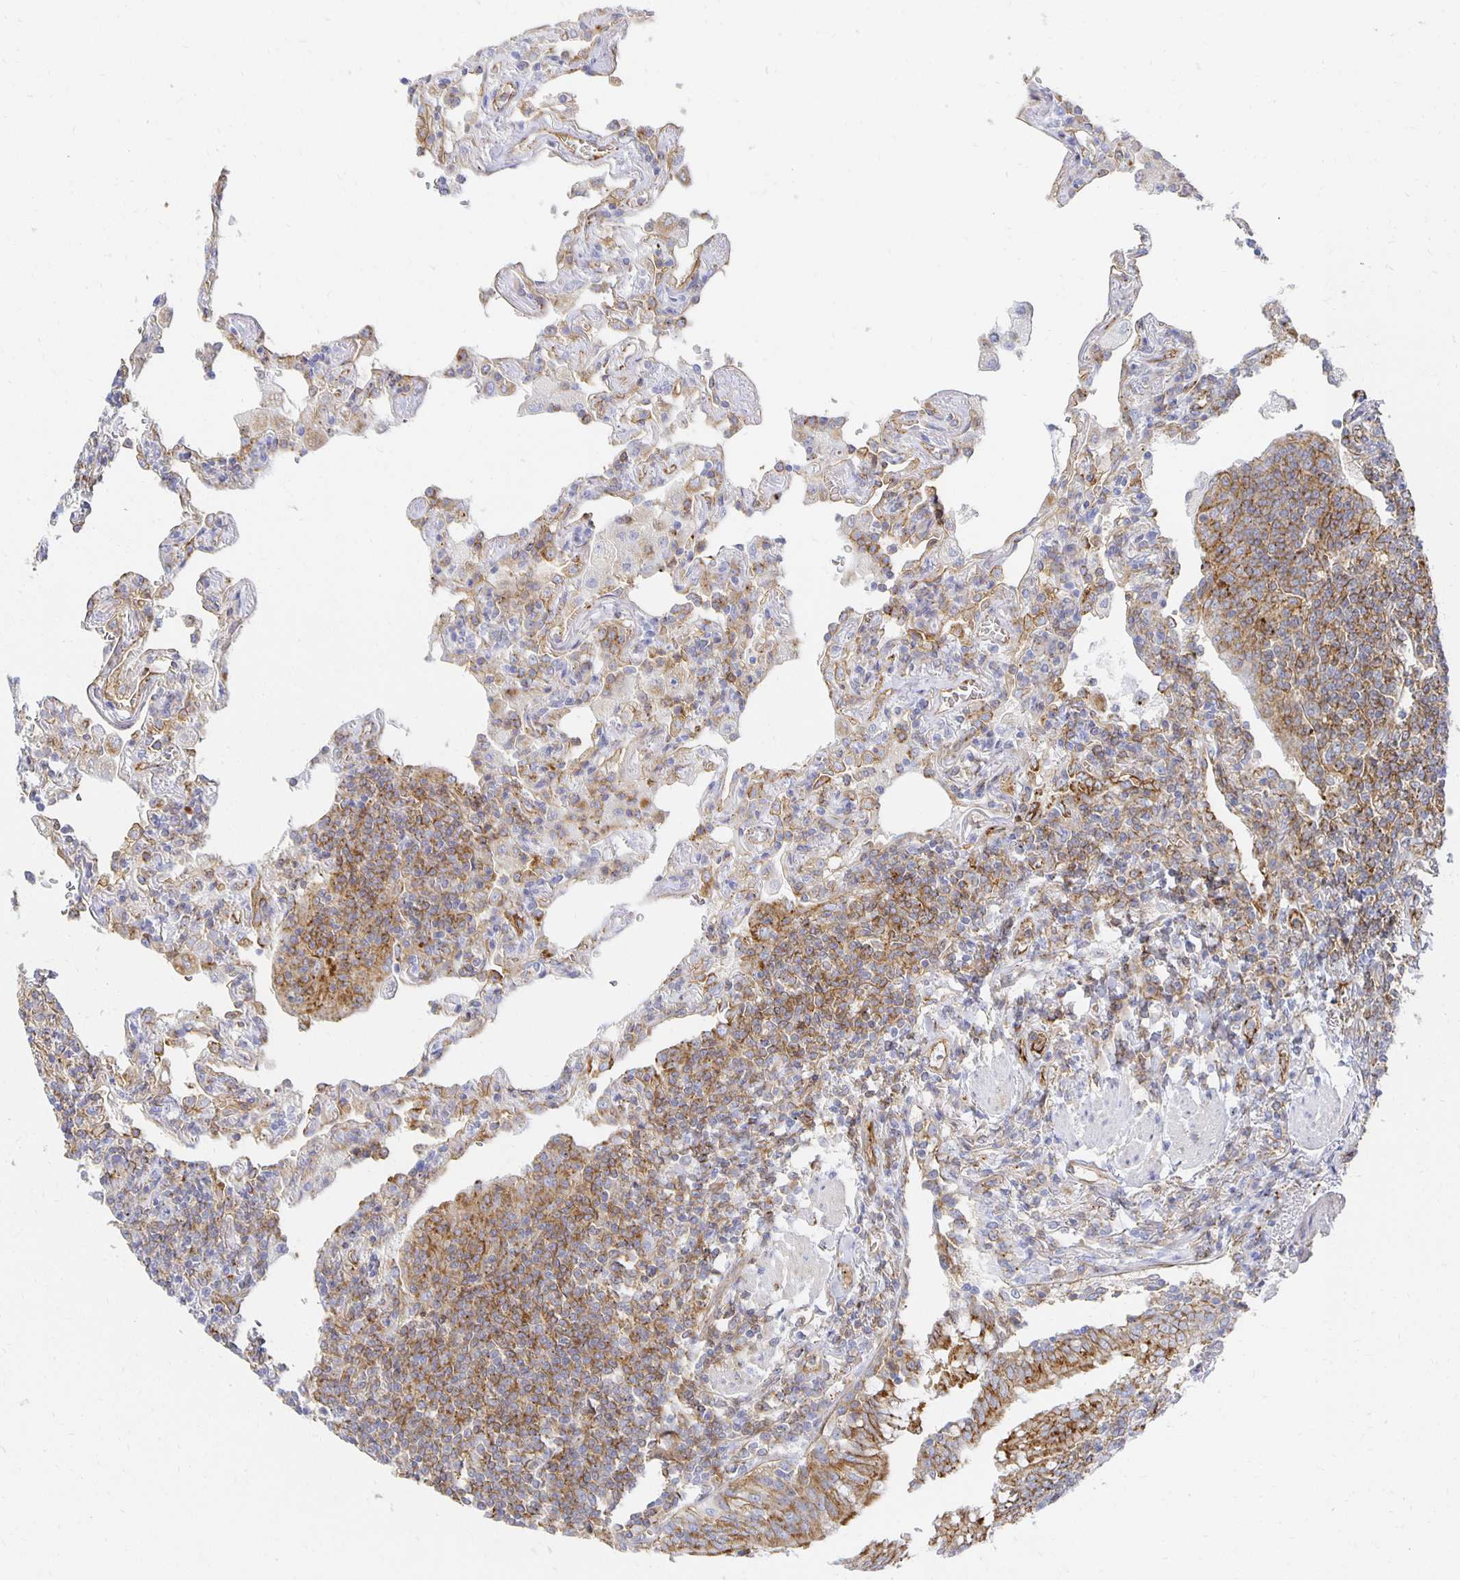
{"staining": {"intensity": "moderate", "quantity": ">75%", "location": "cytoplasmic/membranous"}, "tissue": "lymphoma", "cell_type": "Tumor cells", "image_type": "cancer", "snomed": [{"axis": "morphology", "description": "Malignant lymphoma, non-Hodgkin's type, Low grade"}, {"axis": "topography", "description": "Lung"}], "caption": "Immunohistochemistry (IHC) (DAB (3,3'-diaminobenzidine)) staining of human low-grade malignant lymphoma, non-Hodgkin's type displays moderate cytoplasmic/membranous protein staining in about >75% of tumor cells.", "gene": "TAAR1", "patient": {"sex": "female", "age": 71}}